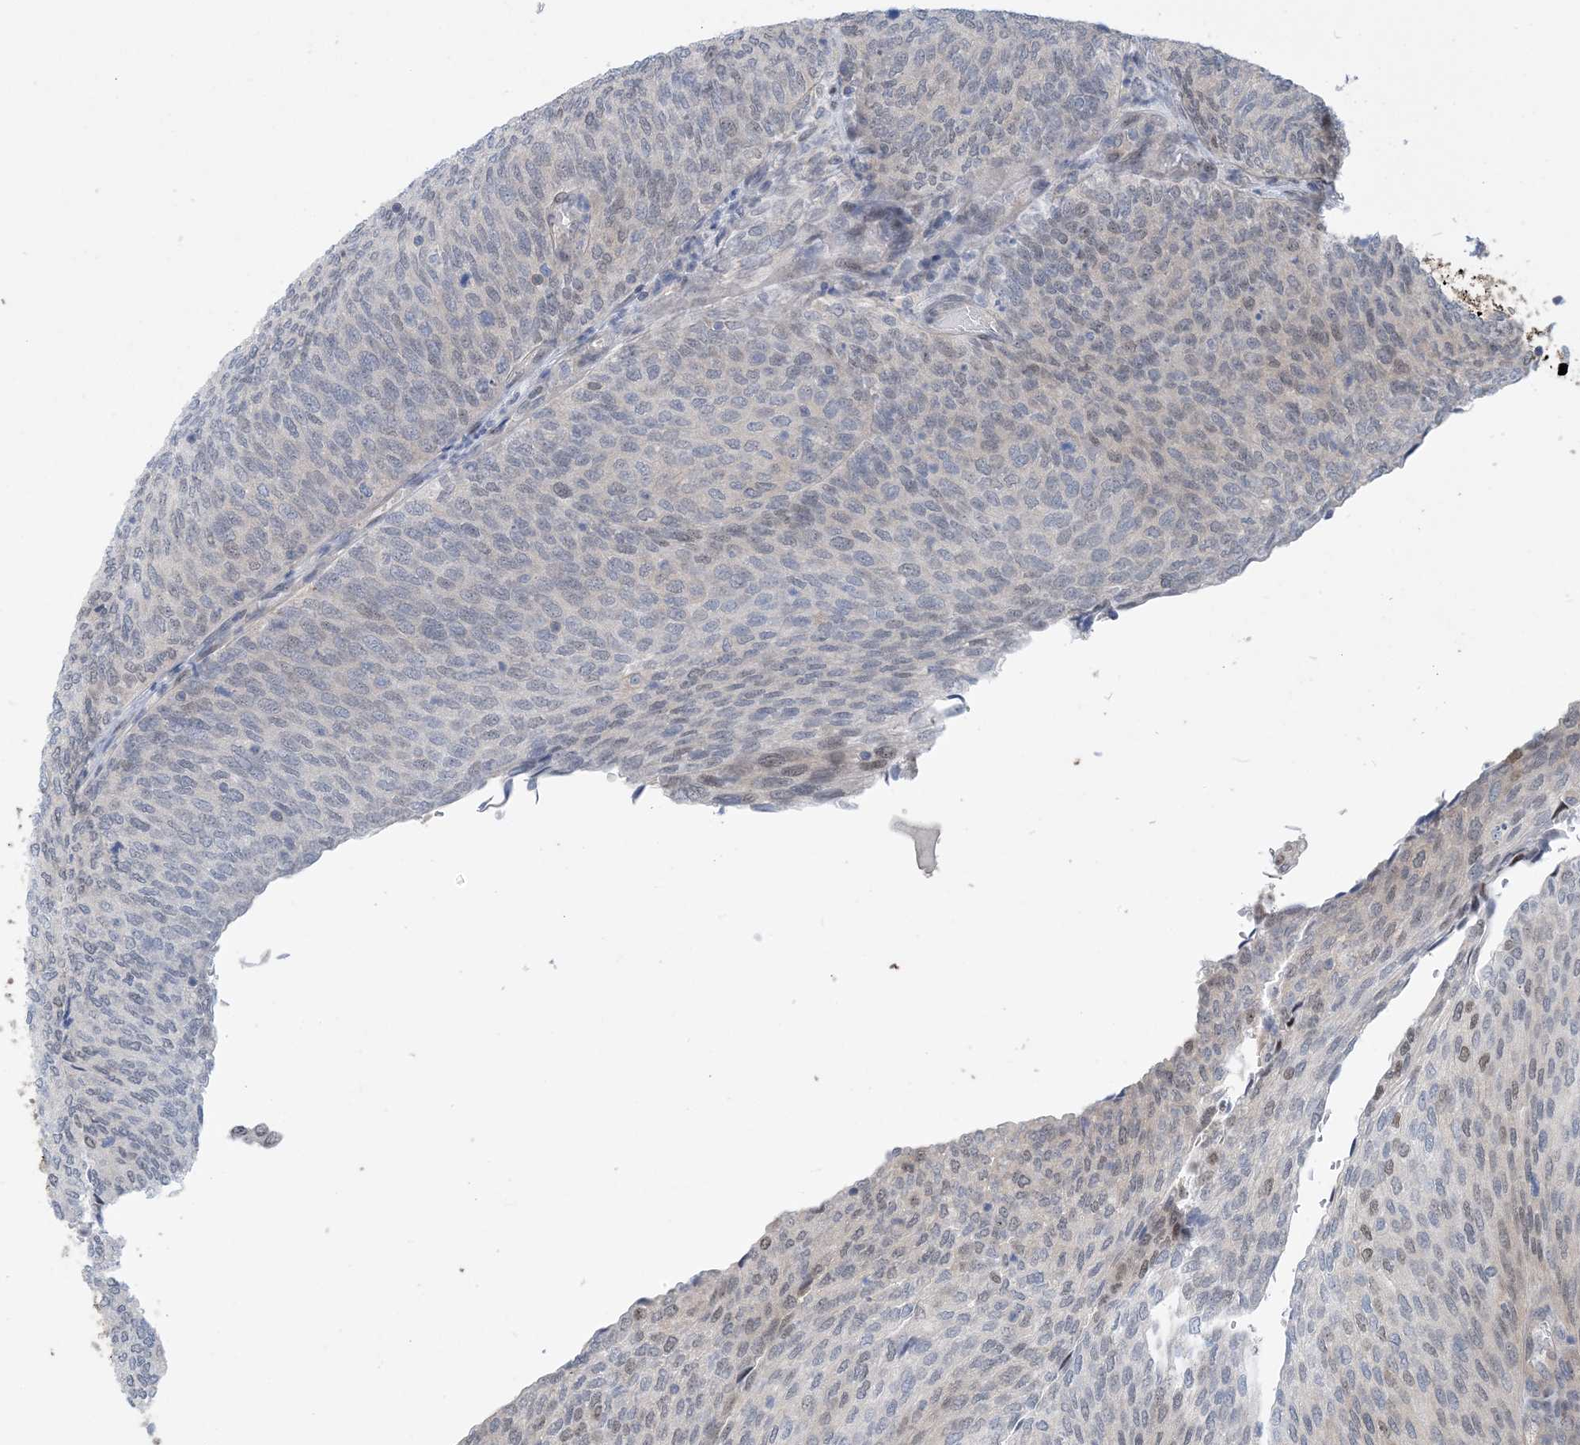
{"staining": {"intensity": "weak", "quantity": "<25%", "location": "nuclear"}, "tissue": "urothelial cancer", "cell_type": "Tumor cells", "image_type": "cancer", "snomed": [{"axis": "morphology", "description": "Urothelial carcinoma, Low grade"}, {"axis": "topography", "description": "Urinary bladder"}], "caption": "This is an IHC photomicrograph of human urothelial cancer. There is no positivity in tumor cells.", "gene": "ZC3H12A", "patient": {"sex": "female", "age": 79}}